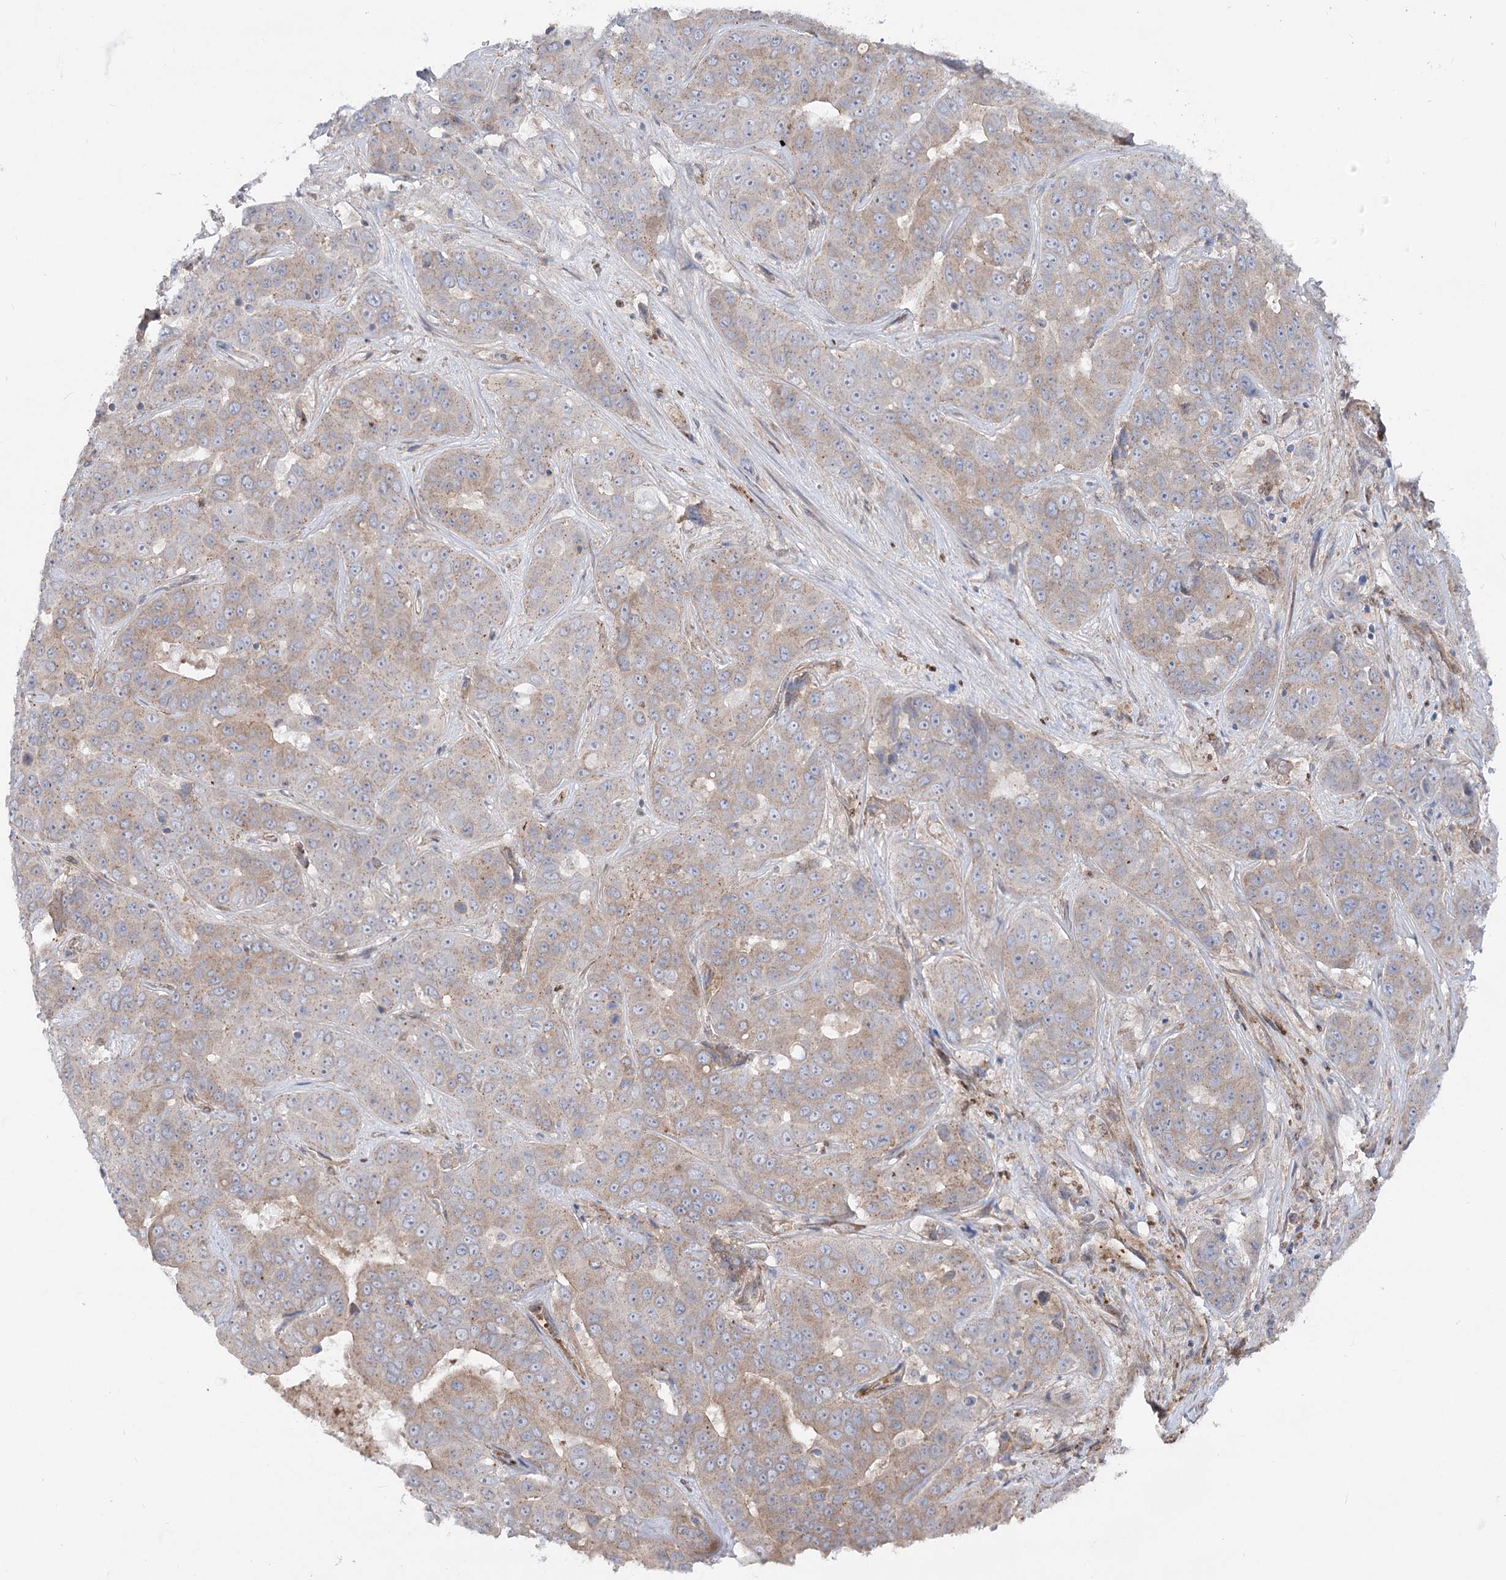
{"staining": {"intensity": "weak", "quantity": ">75%", "location": "cytoplasmic/membranous"}, "tissue": "liver cancer", "cell_type": "Tumor cells", "image_type": "cancer", "snomed": [{"axis": "morphology", "description": "Cholangiocarcinoma"}, {"axis": "topography", "description": "Liver"}], "caption": "Immunohistochemistry (IHC) (DAB) staining of liver cholangiocarcinoma shows weak cytoplasmic/membranous protein positivity in about >75% of tumor cells. Immunohistochemistry stains the protein of interest in brown and the nuclei are stained blue.", "gene": "SCN11A", "patient": {"sex": "female", "age": 52}}